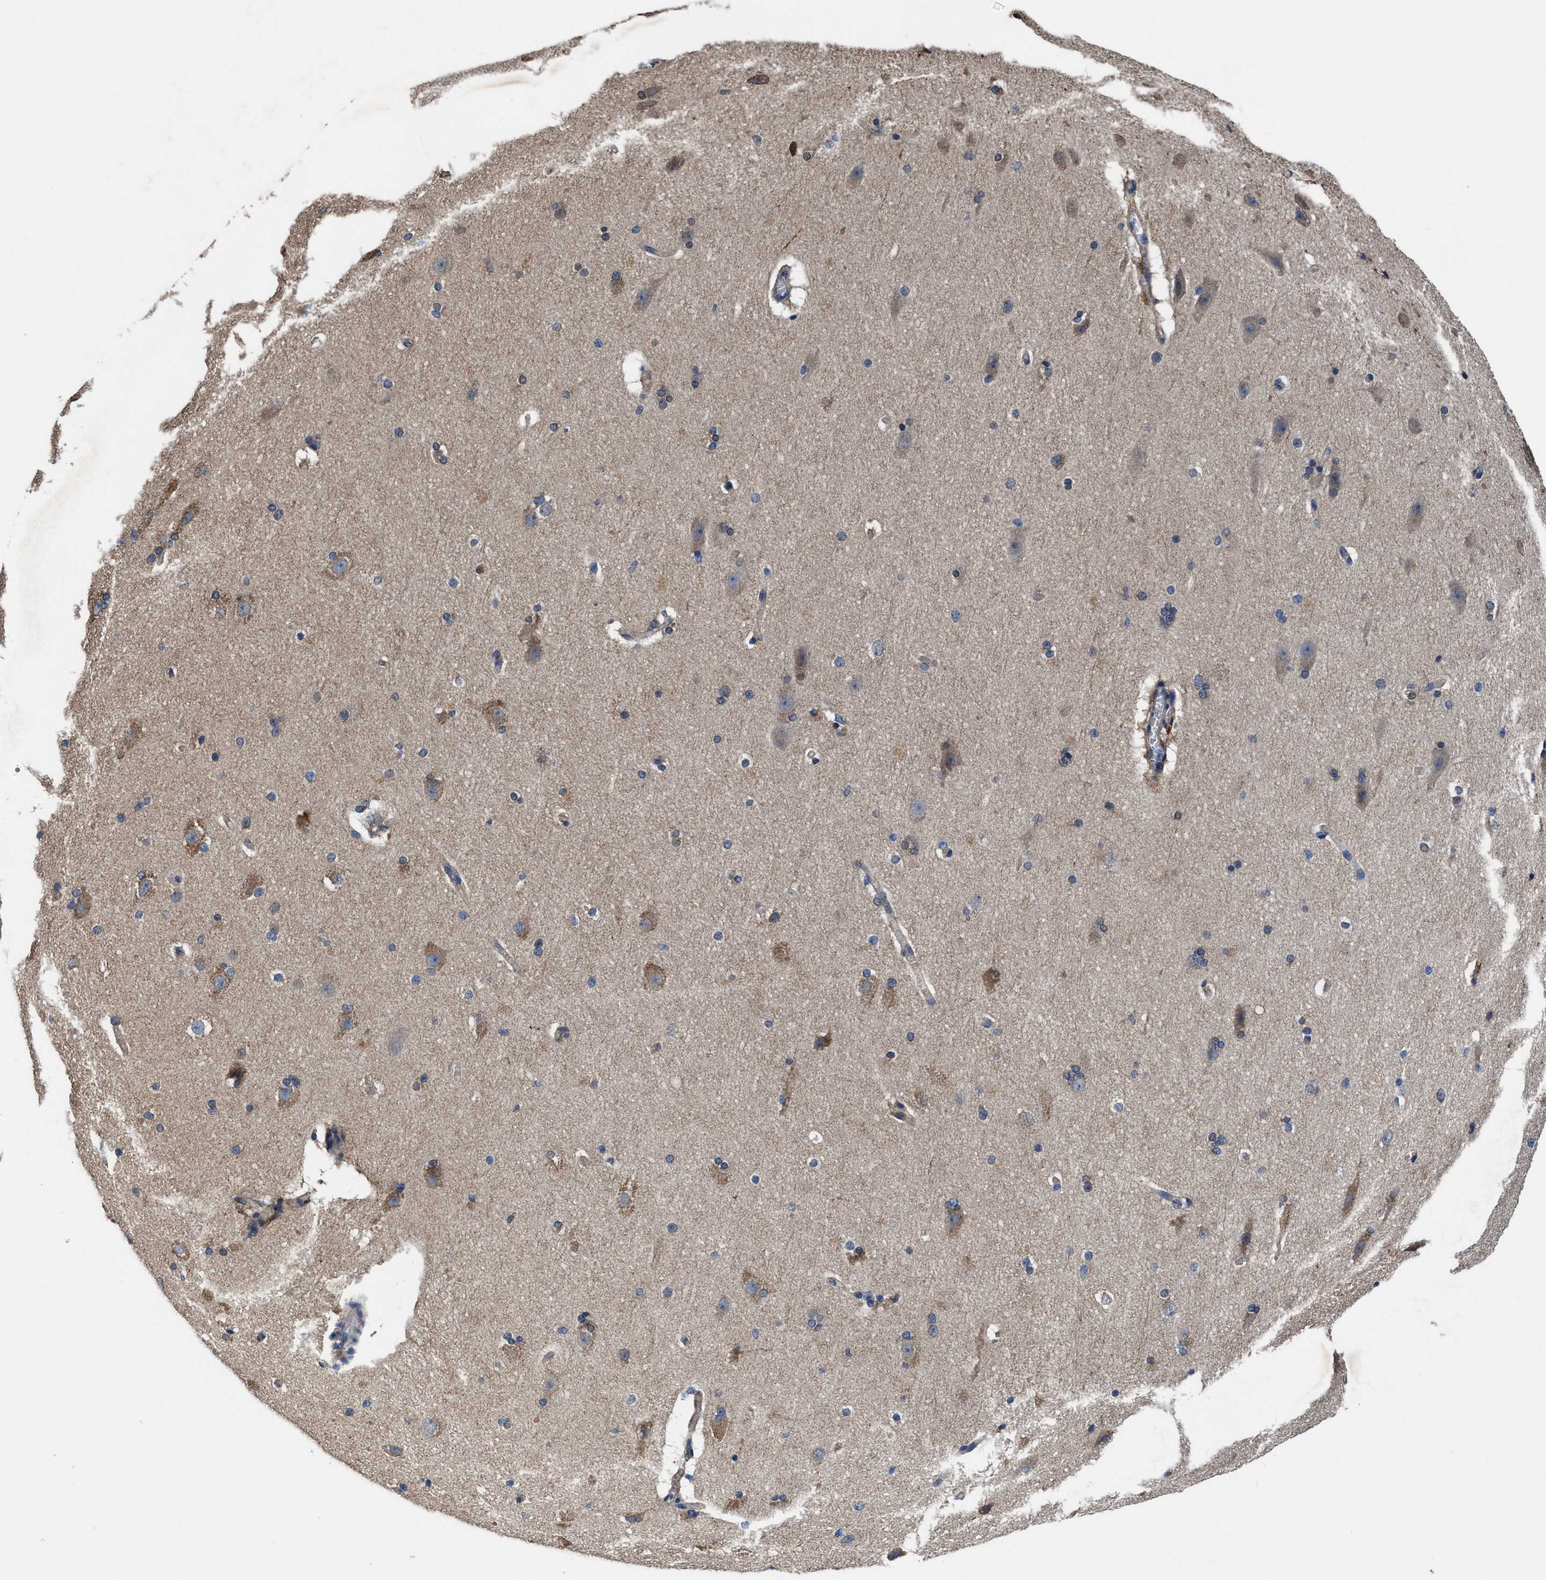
{"staining": {"intensity": "negative", "quantity": "none", "location": "none"}, "tissue": "cerebral cortex", "cell_type": "Endothelial cells", "image_type": "normal", "snomed": [{"axis": "morphology", "description": "Normal tissue, NOS"}, {"axis": "topography", "description": "Cerebral cortex"}, {"axis": "topography", "description": "Hippocampus"}], "caption": "DAB (3,3'-diaminobenzidine) immunohistochemical staining of unremarkable cerebral cortex shows no significant staining in endothelial cells.", "gene": "IDNK", "patient": {"sex": "female", "age": 19}}